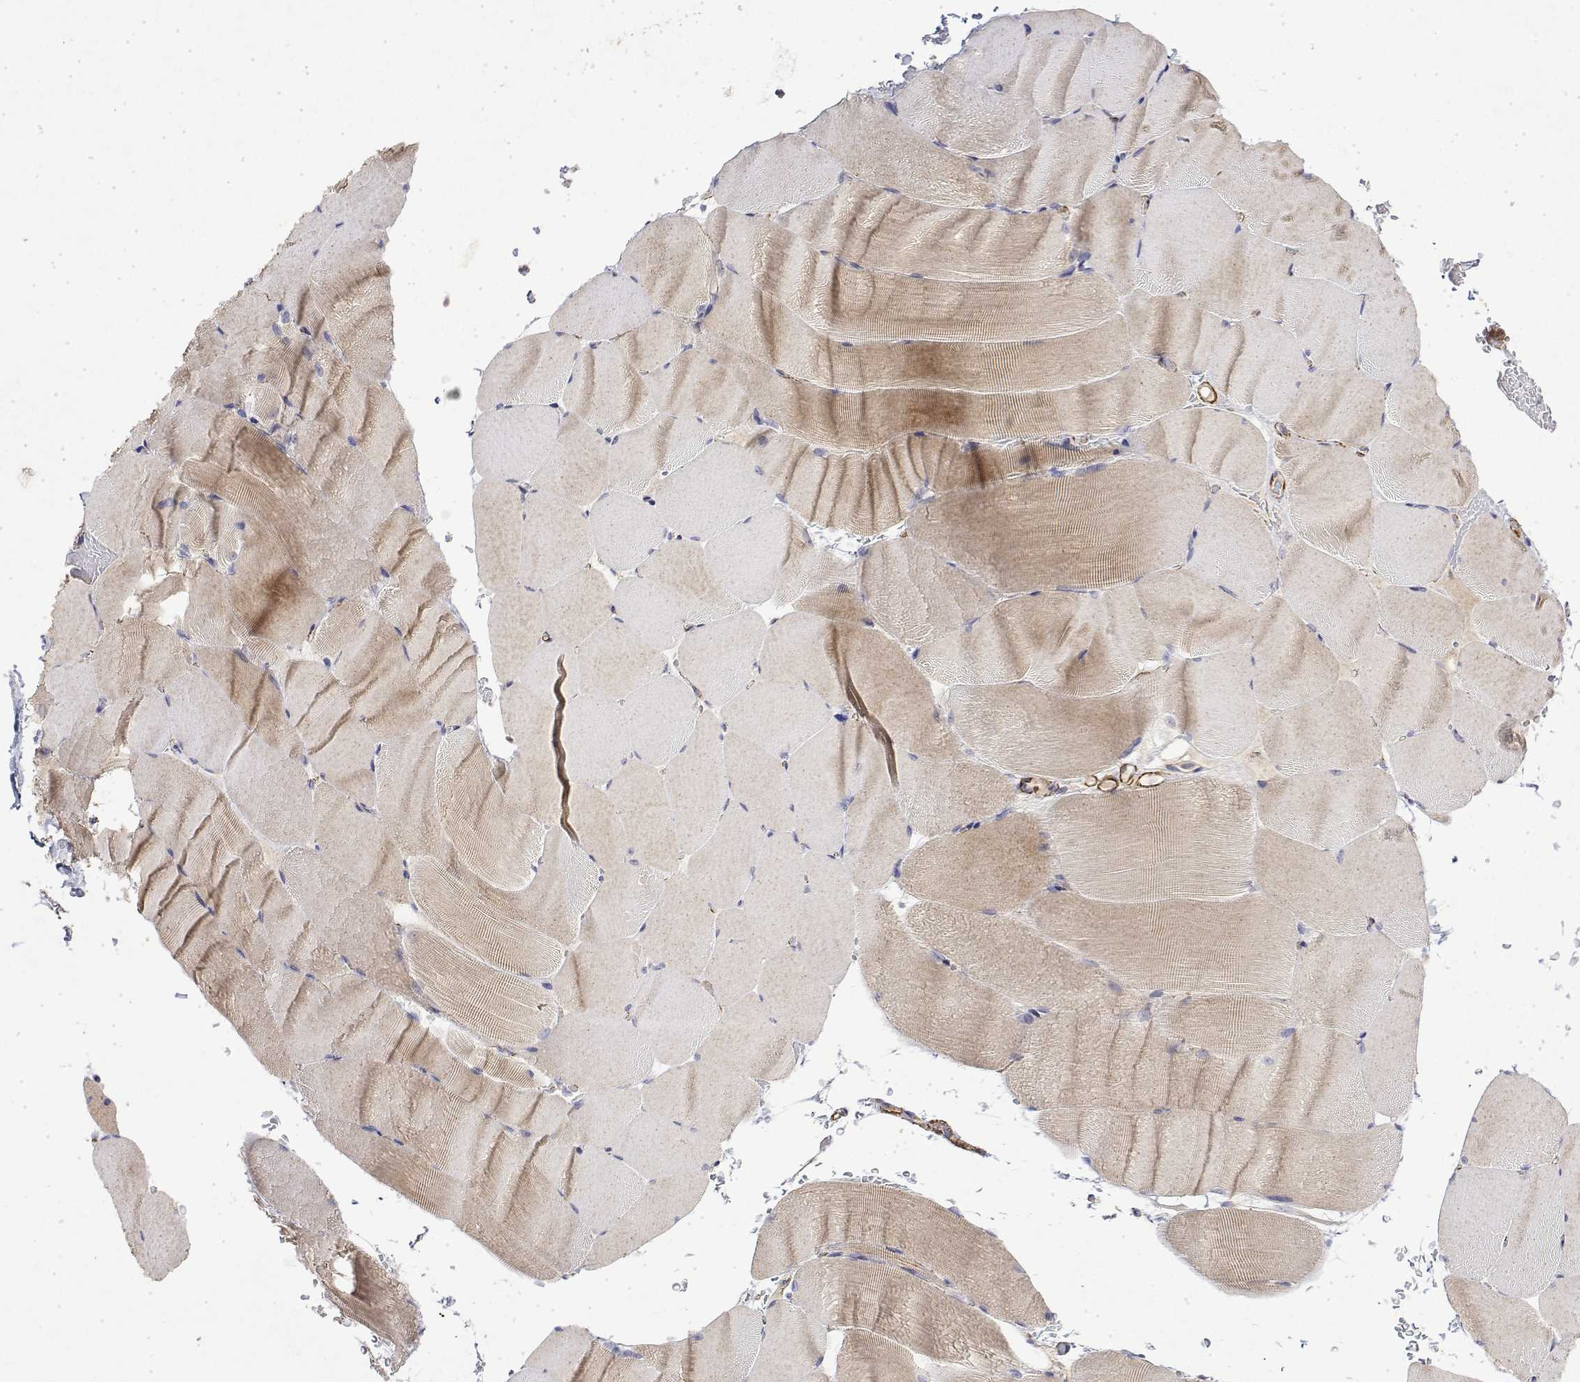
{"staining": {"intensity": "weak", "quantity": "<25%", "location": "cytoplasmic/membranous"}, "tissue": "skeletal muscle", "cell_type": "Myocytes", "image_type": "normal", "snomed": [{"axis": "morphology", "description": "Normal tissue, NOS"}, {"axis": "topography", "description": "Skeletal muscle"}], "caption": "Protein analysis of unremarkable skeletal muscle shows no significant positivity in myocytes. (DAB immunohistochemistry (IHC) with hematoxylin counter stain).", "gene": "SOWAHD", "patient": {"sex": "female", "age": 37}}